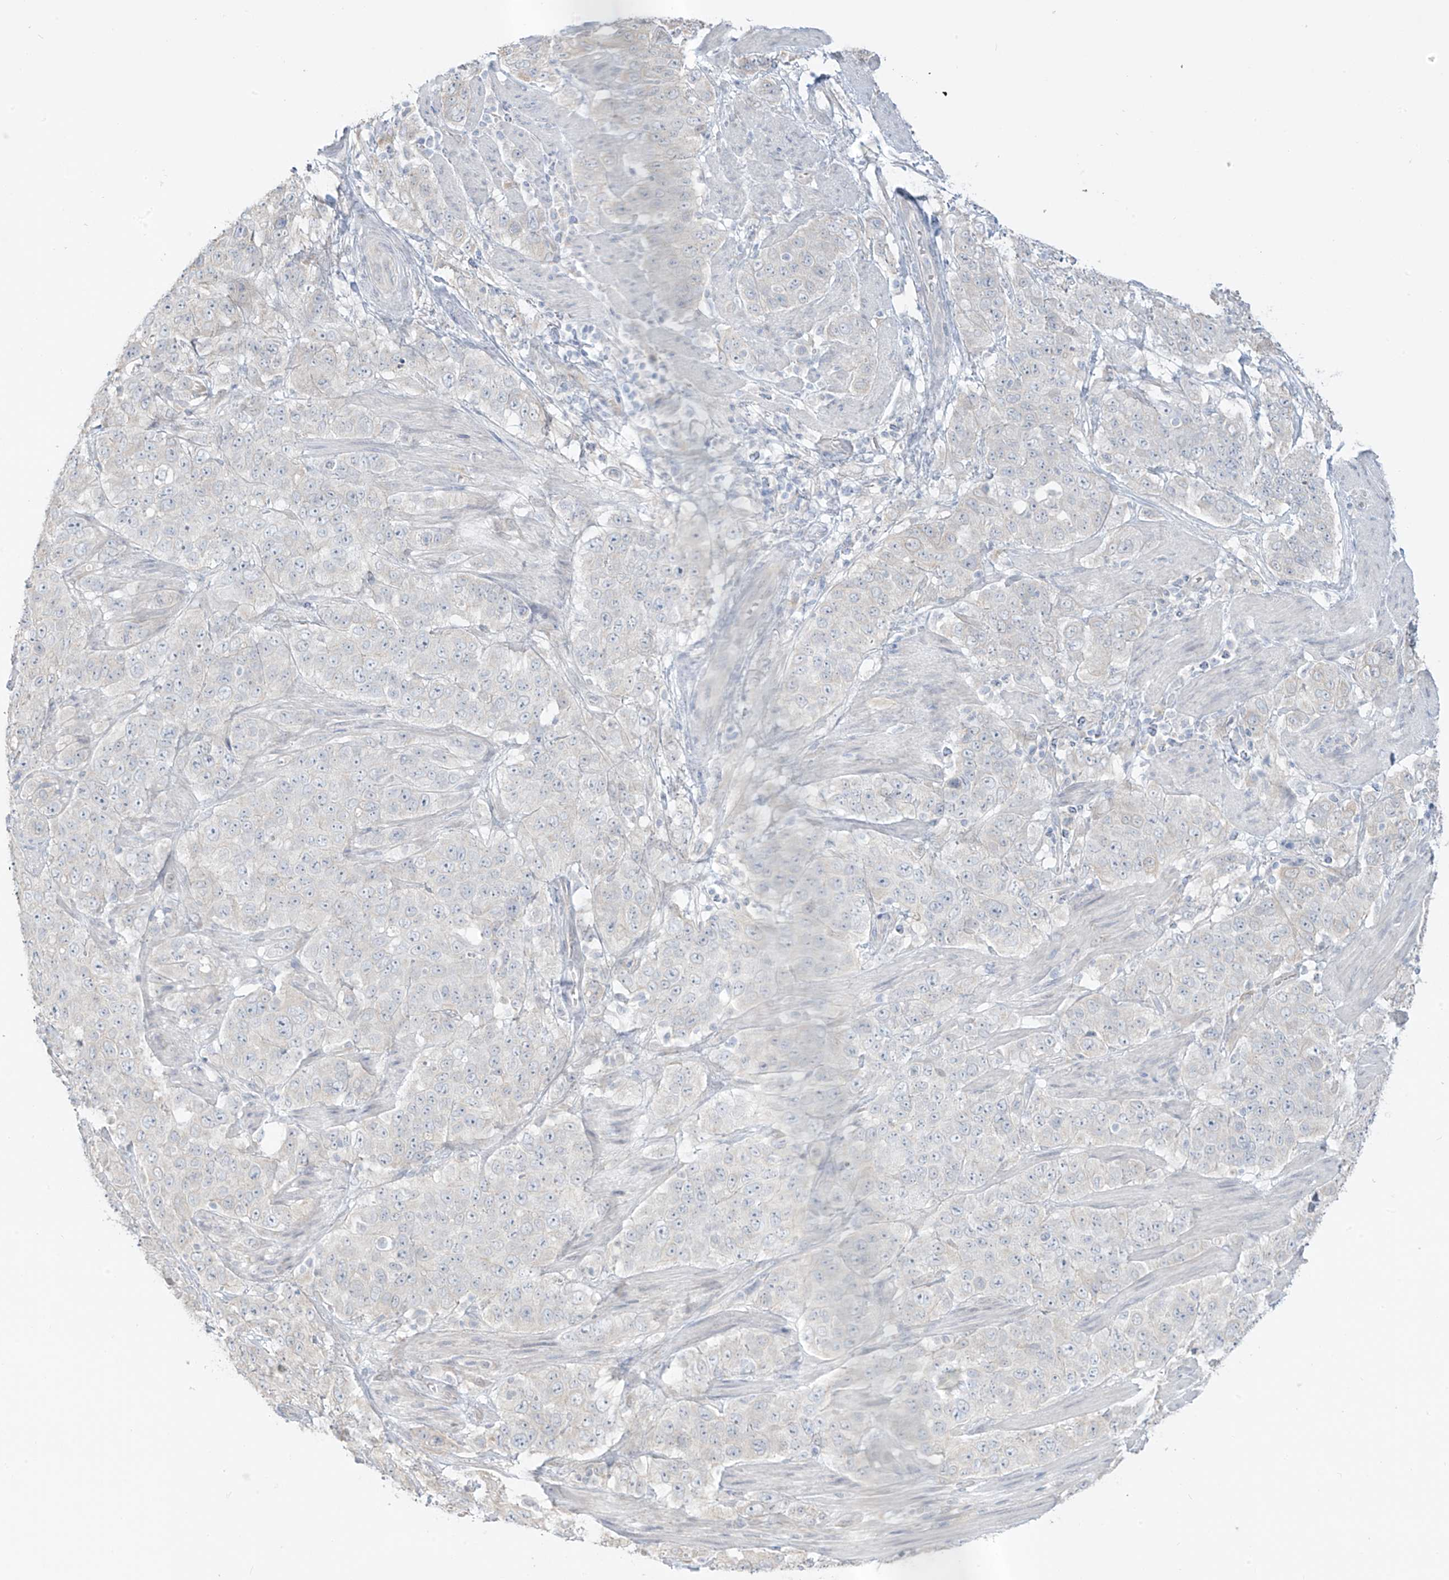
{"staining": {"intensity": "negative", "quantity": "none", "location": "none"}, "tissue": "stomach cancer", "cell_type": "Tumor cells", "image_type": "cancer", "snomed": [{"axis": "morphology", "description": "Adenocarcinoma, NOS"}, {"axis": "topography", "description": "Stomach"}], "caption": "The photomicrograph shows no staining of tumor cells in stomach adenocarcinoma.", "gene": "DCDC2", "patient": {"sex": "male", "age": 48}}